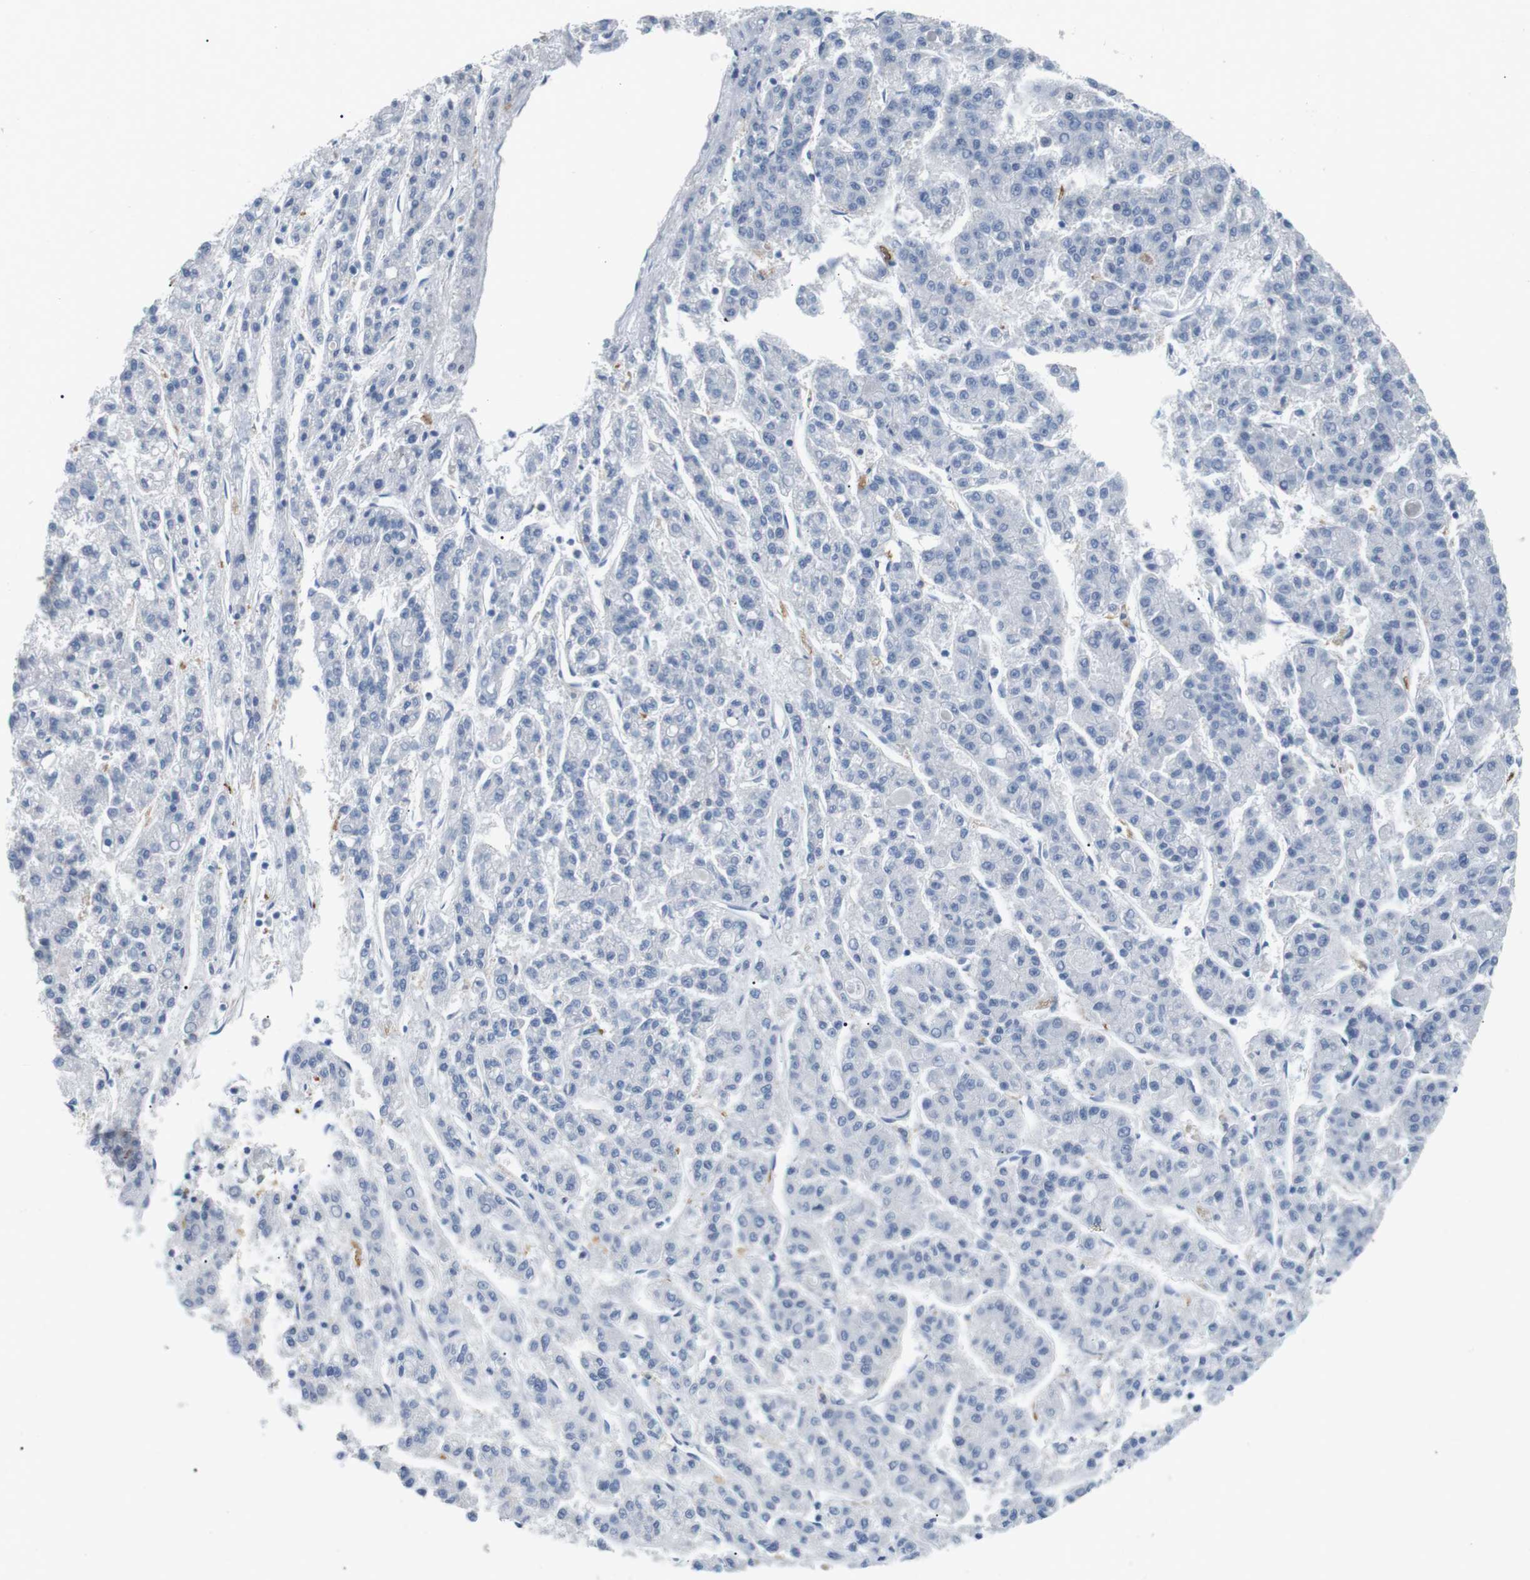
{"staining": {"intensity": "negative", "quantity": "none", "location": "none"}, "tissue": "liver cancer", "cell_type": "Tumor cells", "image_type": "cancer", "snomed": [{"axis": "morphology", "description": "Carcinoma, Hepatocellular, NOS"}, {"axis": "topography", "description": "Liver"}], "caption": "Immunohistochemistry micrograph of neoplastic tissue: human liver cancer (hepatocellular carcinoma) stained with DAB reveals no significant protein expression in tumor cells. Brightfield microscopy of immunohistochemistry stained with DAB (brown) and hematoxylin (blue), captured at high magnification.", "gene": "FCGRT", "patient": {"sex": "male", "age": 70}}